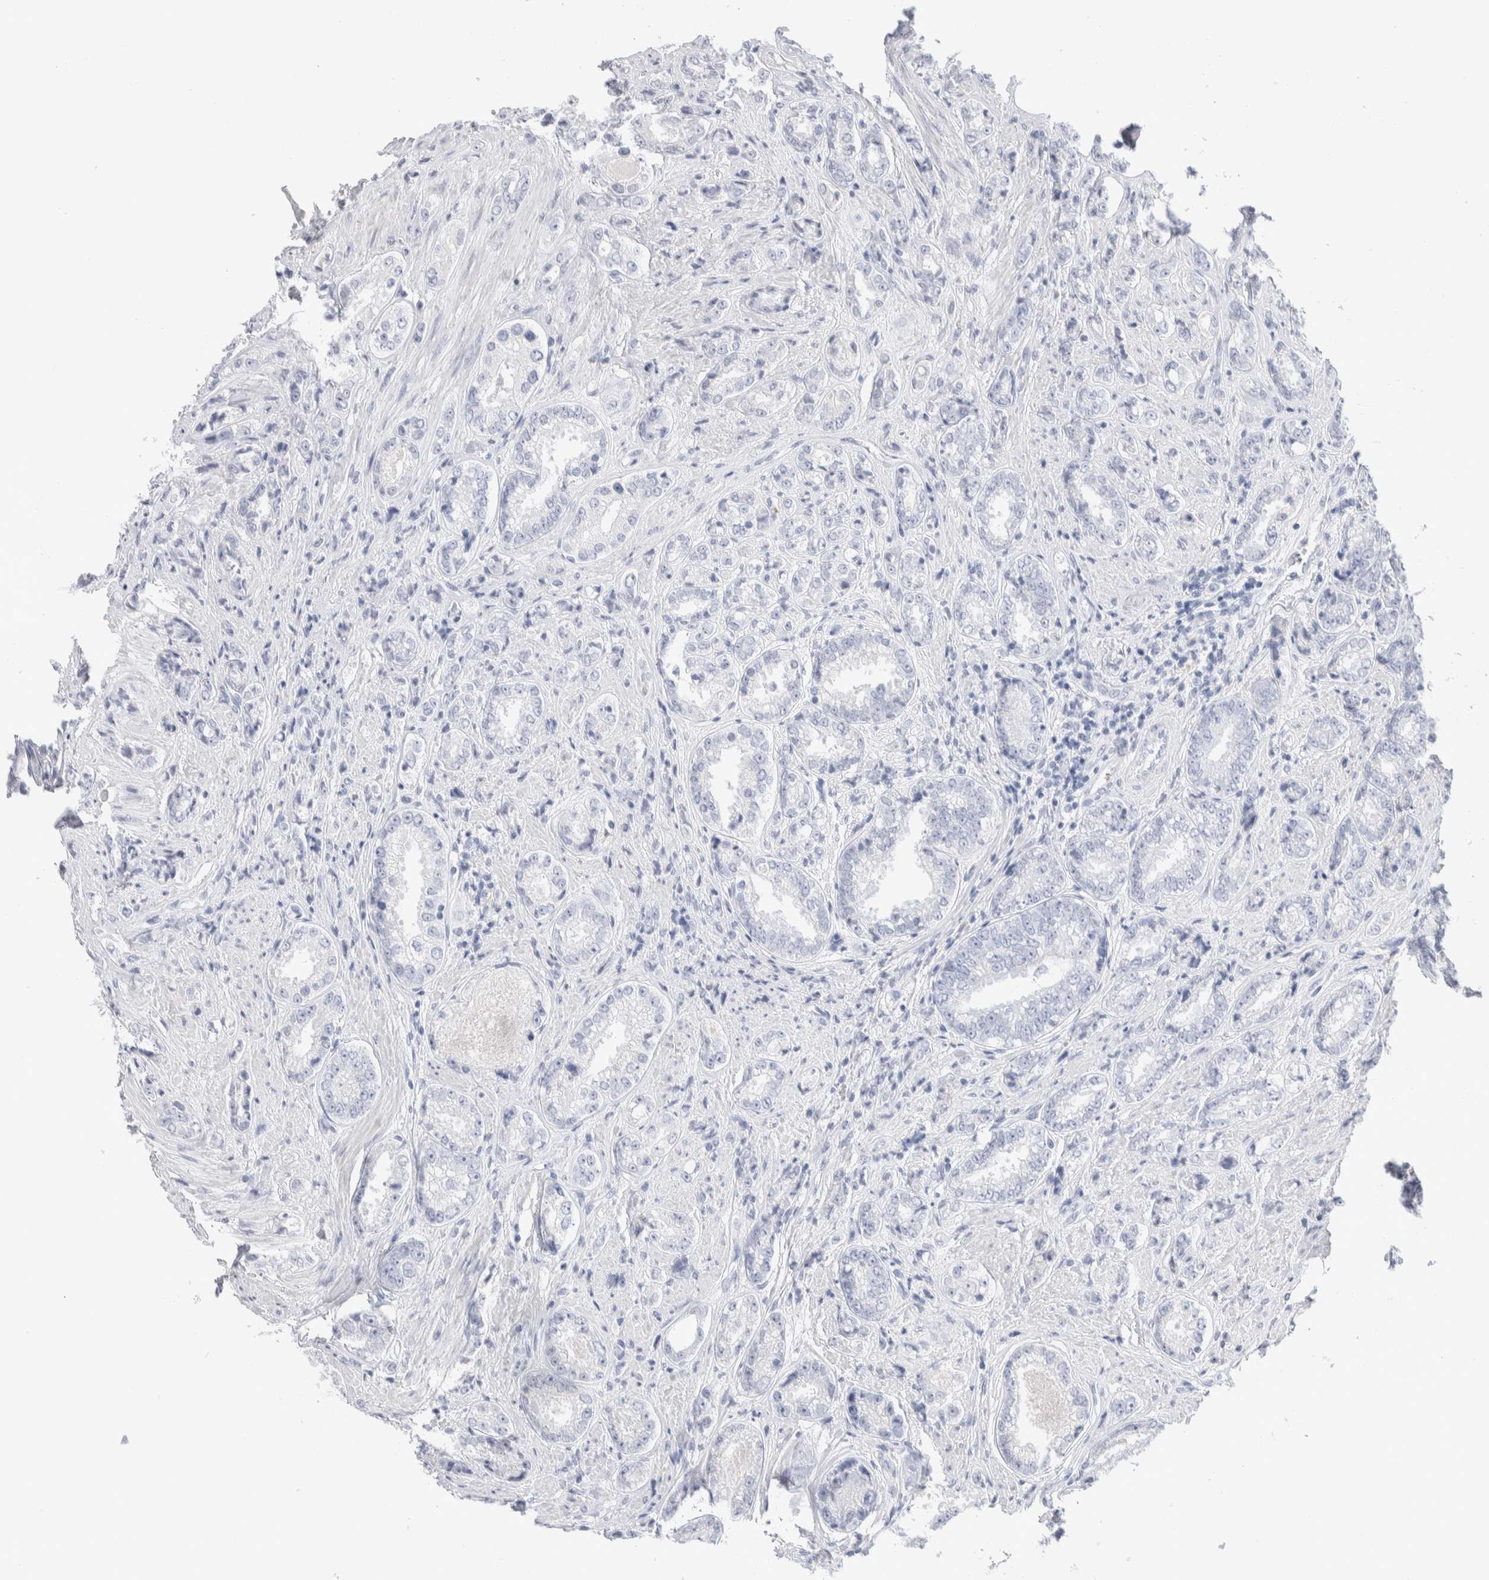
{"staining": {"intensity": "negative", "quantity": "none", "location": "none"}, "tissue": "prostate cancer", "cell_type": "Tumor cells", "image_type": "cancer", "snomed": [{"axis": "morphology", "description": "Adenocarcinoma, High grade"}, {"axis": "topography", "description": "Prostate"}], "caption": "Tumor cells show no significant positivity in prostate cancer (adenocarcinoma (high-grade)). (DAB (3,3'-diaminobenzidine) immunohistochemistry with hematoxylin counter stain).", "gene": "GDA", "patient": {"sex": "male", "age": 61}}